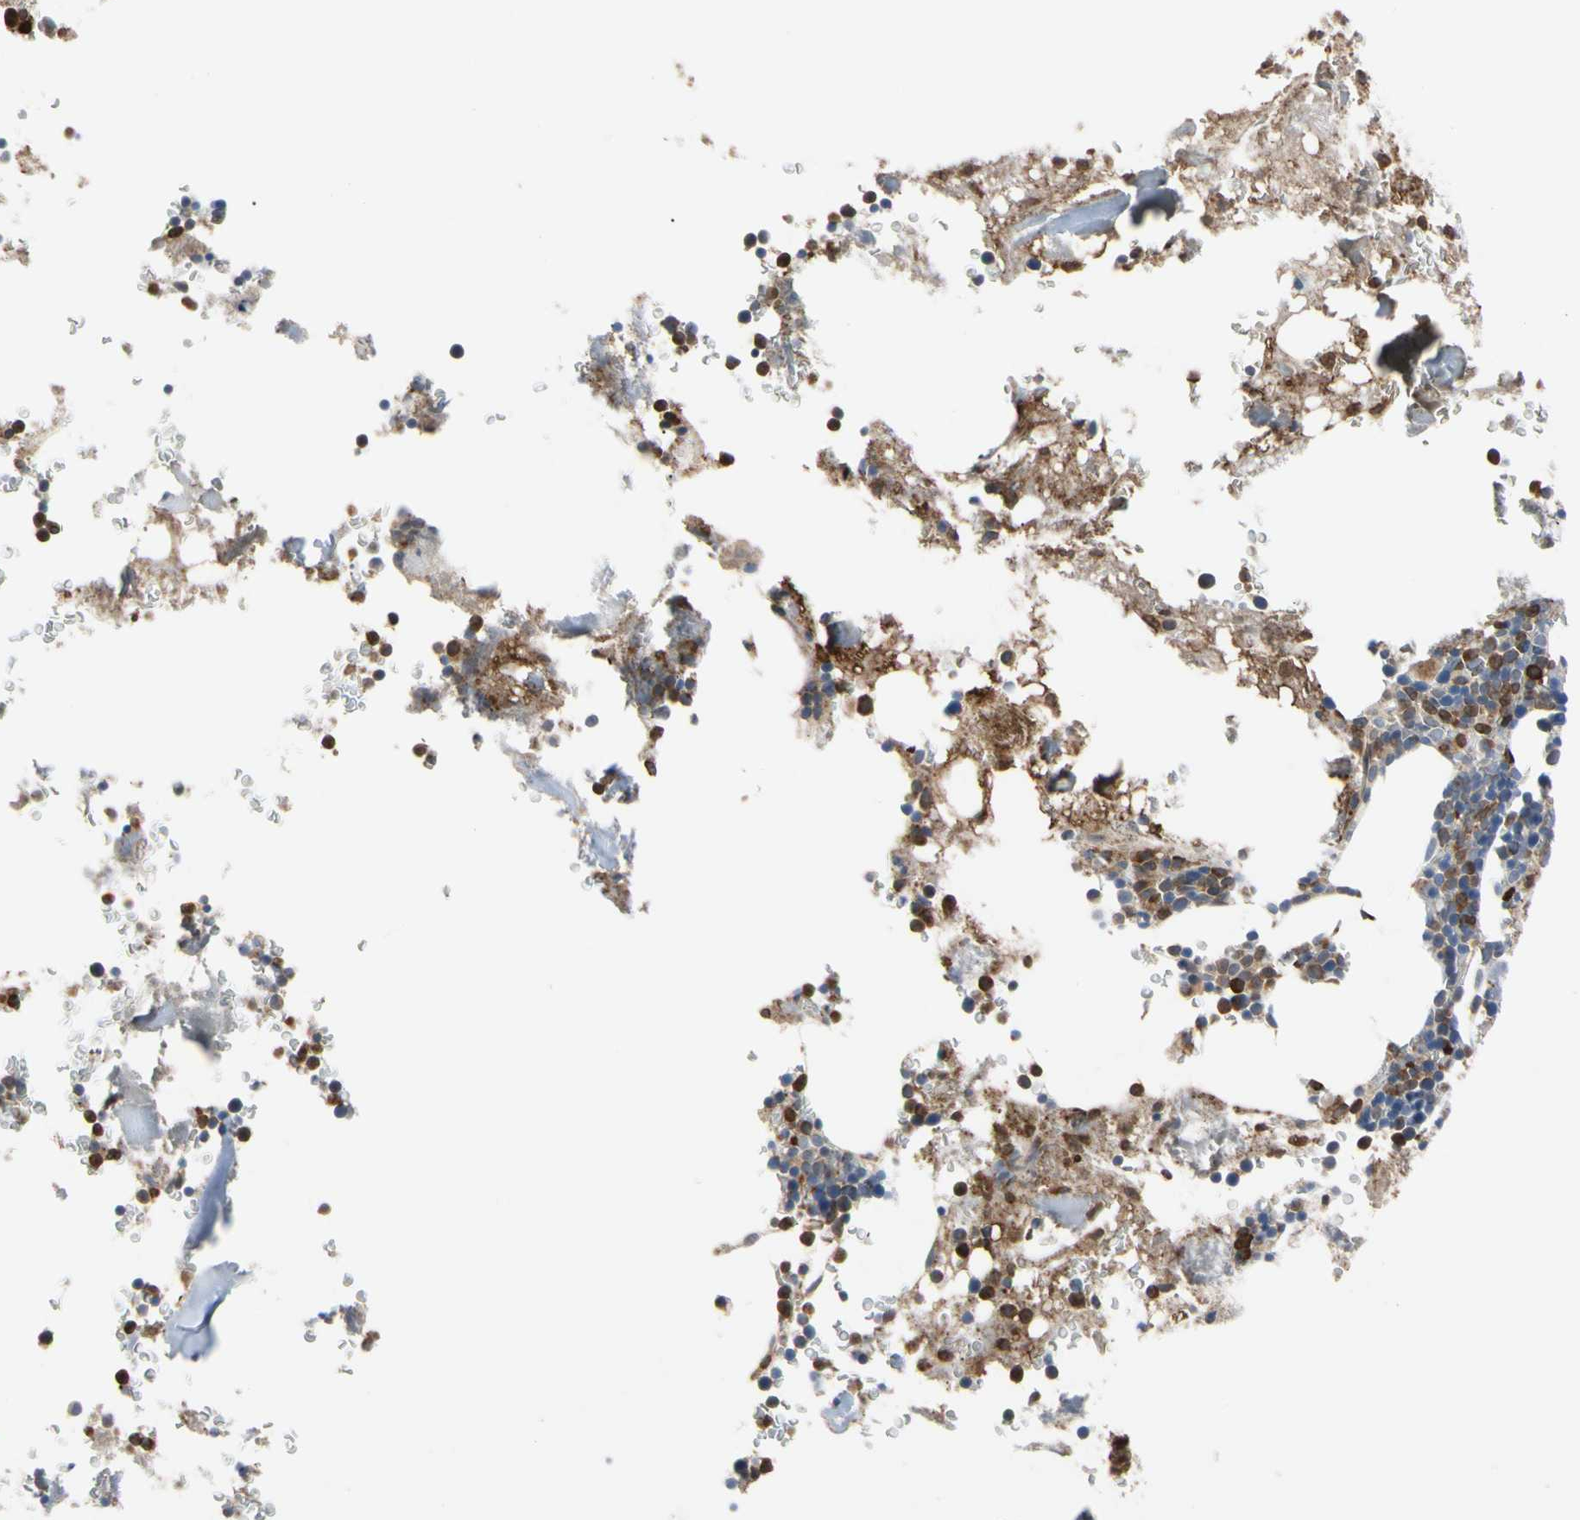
{"staining": {"intensity": "strong", "quantity": "25%-75%", "location": "cytoplasmic/membranous"}, "tissue": "bone marrow", "cell_type": "Hematopoietic cells", "image_type": "normal", "snomed": [{"axis": "morphology", "description": "Normal tissue, NOS"}, {"axis": "topography", "description": "Bone marrow"}], "caption": "Hematopoietic cells show strong cytoplasmic/membranous expression in approximately 25%-75% of cells in normal bone marrow. The staining was performed using DAB (3,3'-diaminobenzidine) to visualize the protein expression in brown, while the nuclei were stained in blue with hematoxylin (Magnification: 20x).", "gene": "MCL1", "patient": {"sex": "male"}}